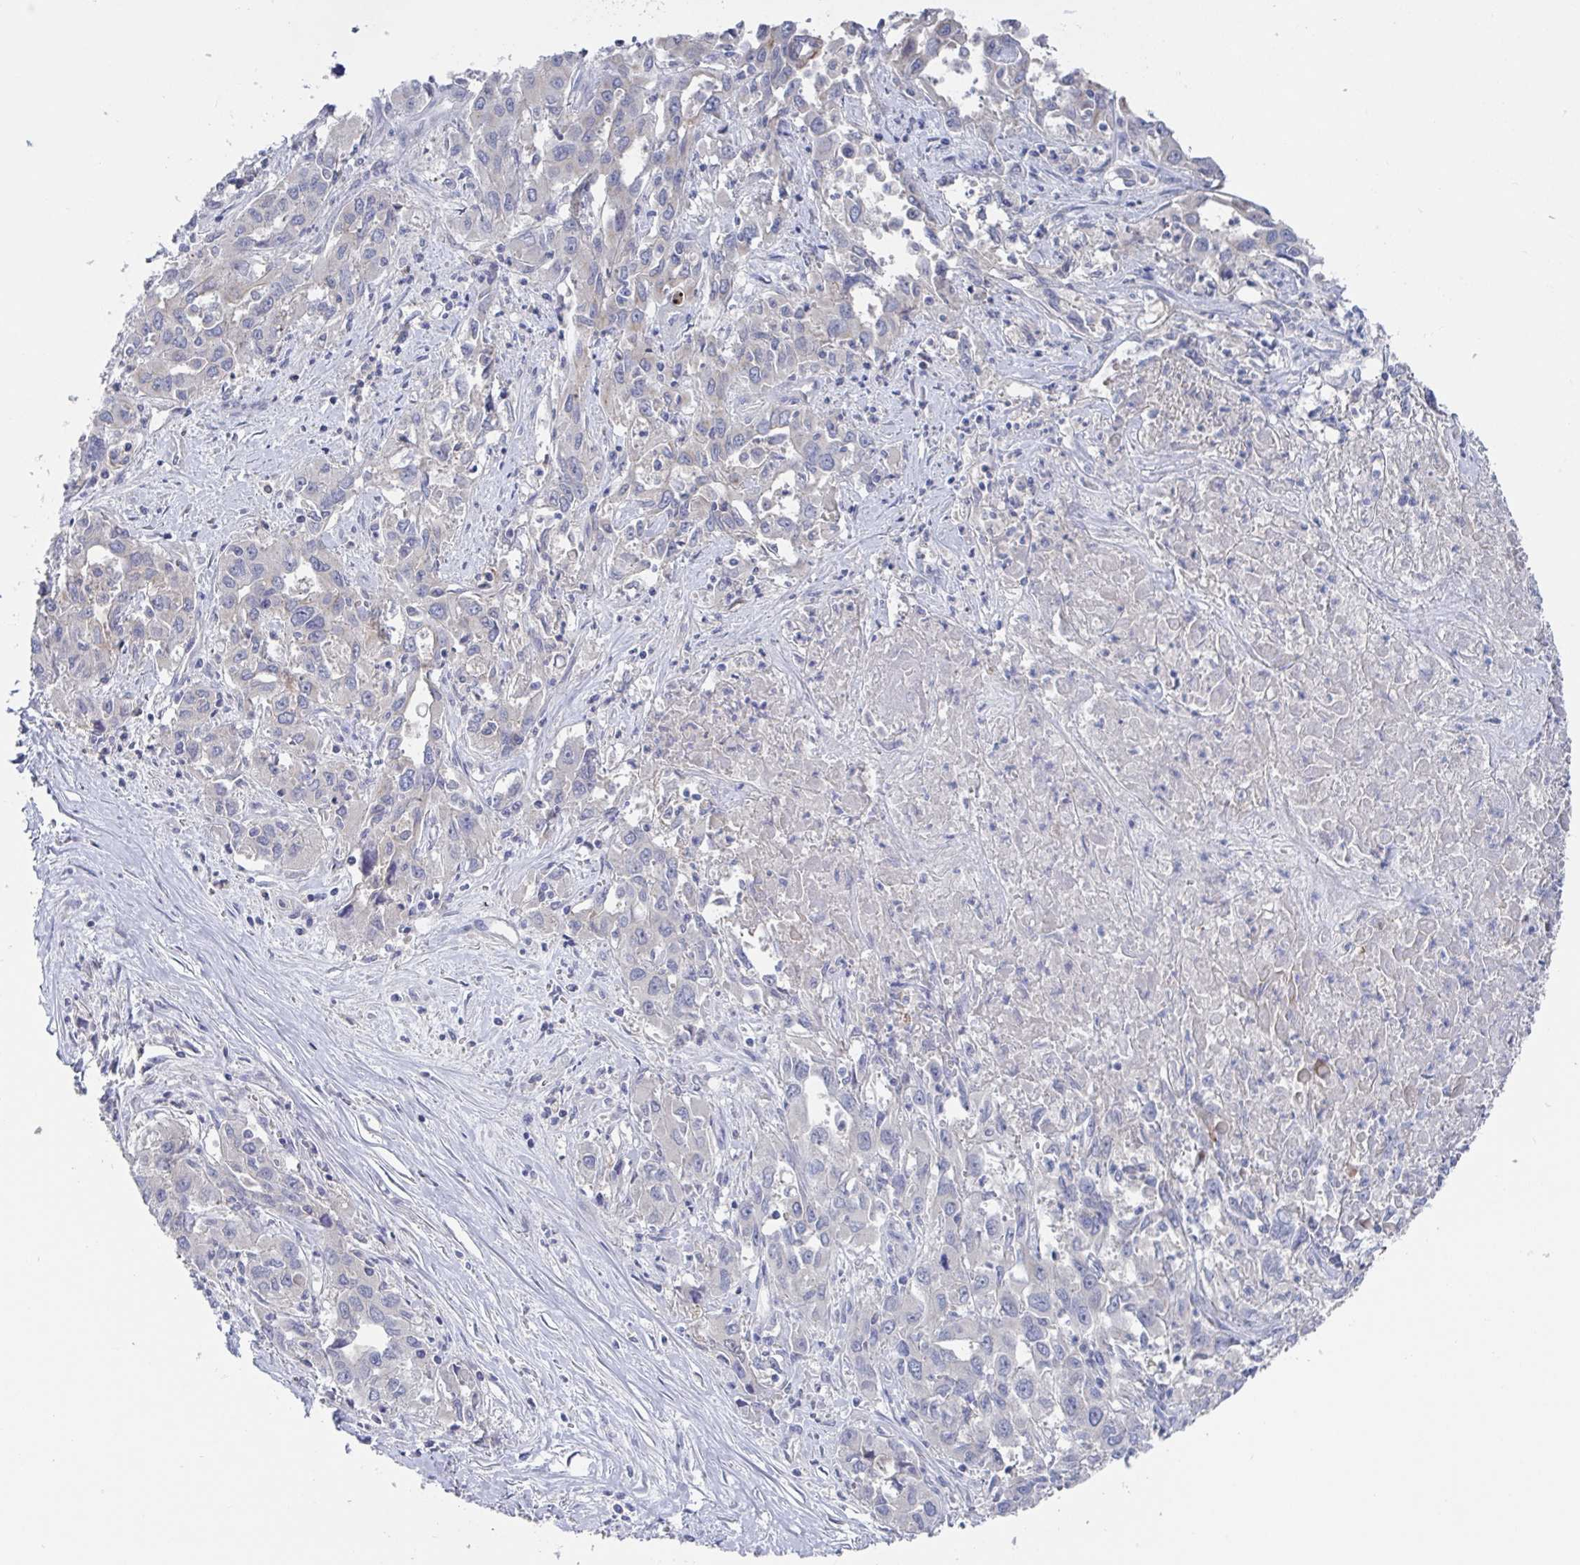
{"staining": {"intensity": "negative", "quantity": "none", "location": "none"}, "tissue": "liver cancer", "cell_type": "Tumor cells", "image_type": "cancer", "snomed": [{"axis": "morphology", "description": "Carcinoma, Hepatocellular, NOS"}, {"axis": "topography", "description": "Liver"}], "caption": "Protein analysis of liver hepatocellular carcinoma shows no significant positivity in tumor cells.", "gene": "GPR148", "patient": {"sex": "male", "age": 63}}